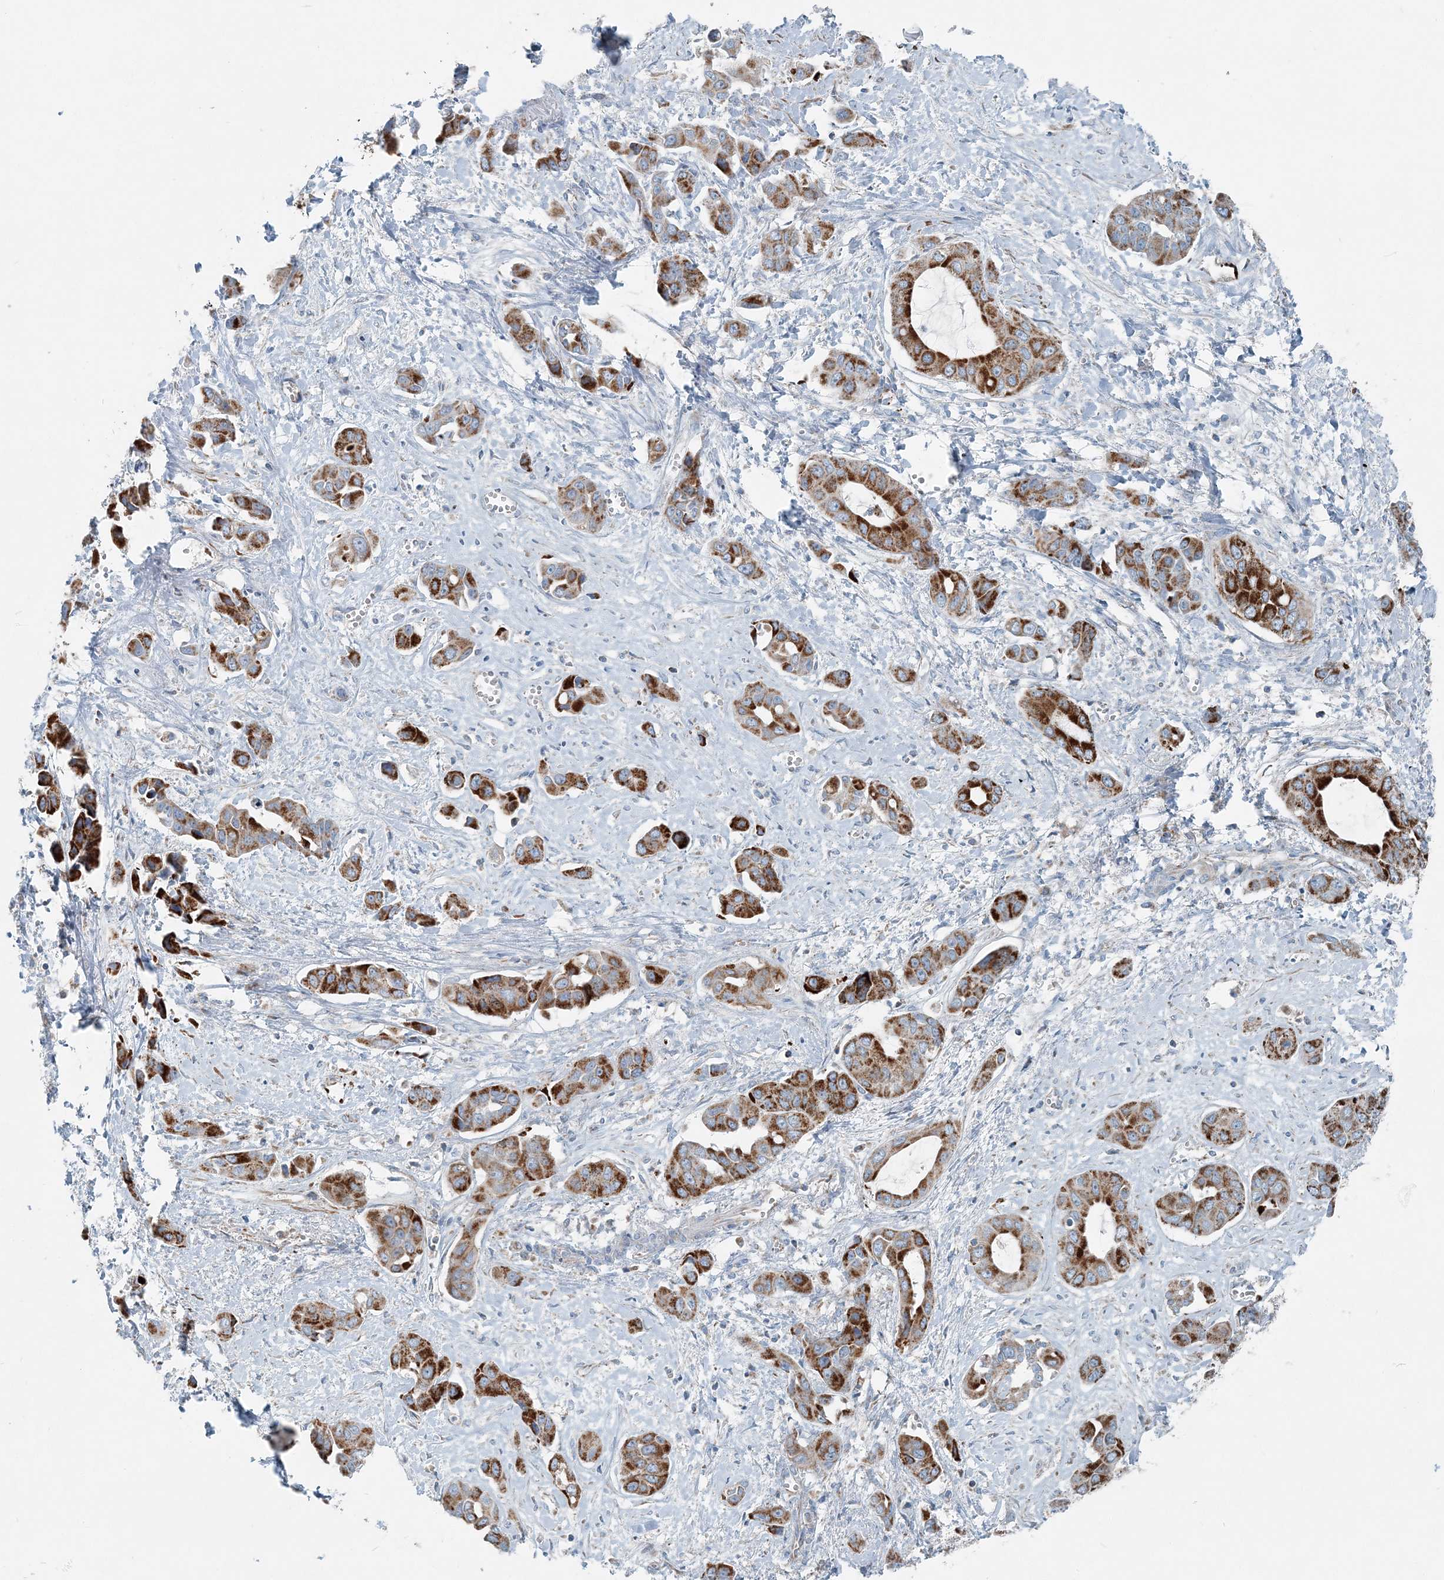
{"staining": {"intensity": "strong", "quantity": ">75%", "location": "cytoplasmic/membranous"}, "tissue": "liver cancer", "cell_type": "Tumor cells", "image_type": "cancer", "snomed": [{"axis": "morphology", "description": "Cholangiocarcinoma"}, {"axis": "topography", "description": "Liver"}], "caption": "Immunohistochemical staining of human cholangiocarcinoma (liver) shows high levels of strong cytoplasmic/membranous protein expression in about >75% of tumor cells. (brown staining indicates protein expression, while blue staining denotes nuclei).", "gene": "INTU", "patient": {"sex": "female", "age": 52}}